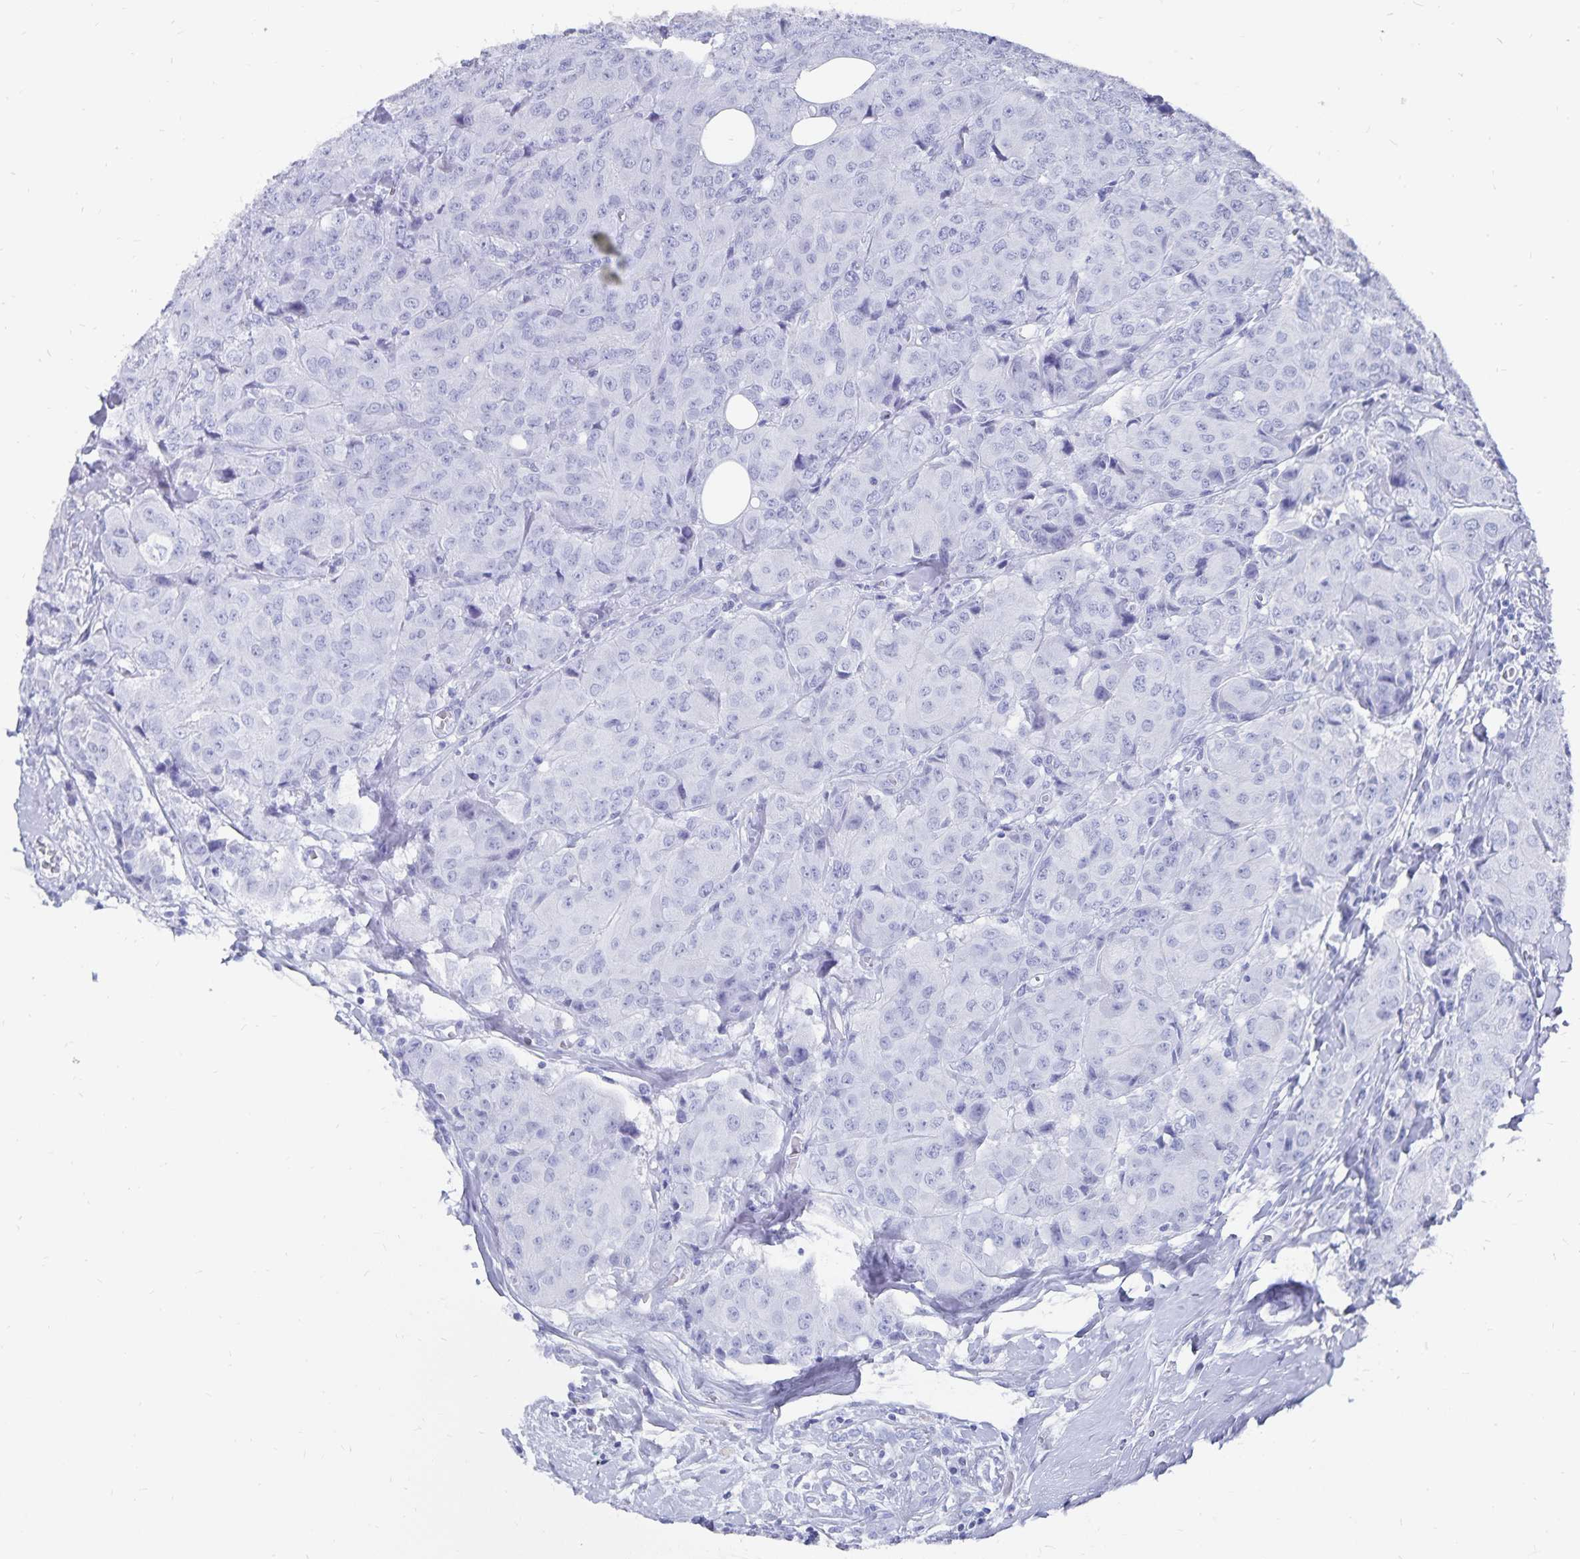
{"staining": {"intensity": "negative", "quantity": "none", "location": "none"}, "tissue": "breast cancer", "cell_type": "Tumor cells", "image_type": "cancer", "snomed": [{"axis": "morphology", "description": "Duct carcinoma"}, {"axis": "topography", "description": "Breast"}], "caption": "Photomicrograph shows no protein expression in tumor cells of breast invasive ductal carcinoma tissue. (Brightfield microscopy of DAB (3,3'-diaminobenzidine) IHC at high magnification).", "gene": "ADH1A", "patient": {"sex": "female", "age": 43}}